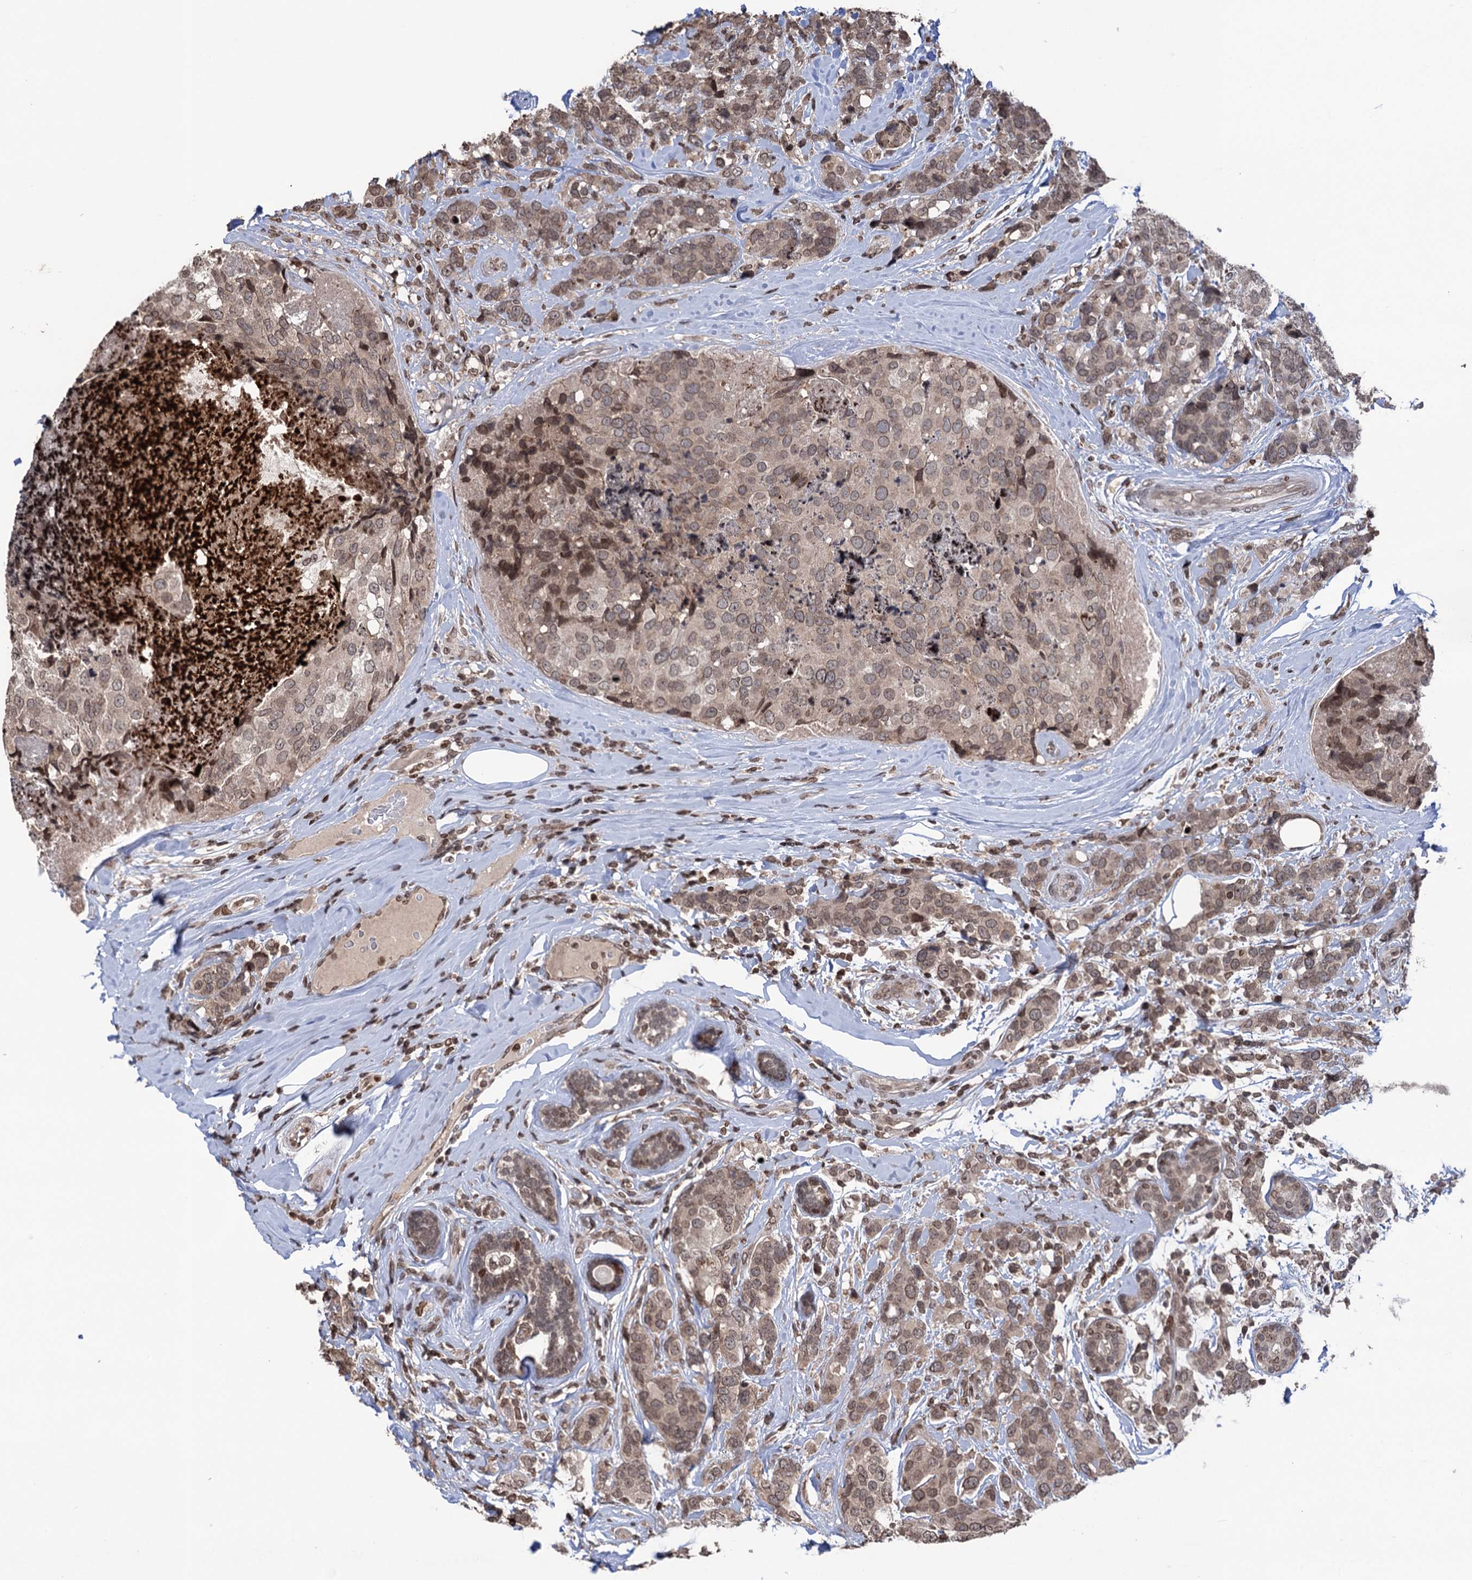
{"staining": {"intensity": "moderate", "quantity": ">75%", "location": "nuclear"}, "tissue": "breast cancer", "cell_type": "Tumor cells", "image_type": "cancer", "snomed": [{"axis": "morphology", "description": "Lobular carcinoma"}, {"axis": "topography", "description": "Breast"}], "caption": "Brown immunohistochemical staining in human breast lobular carcinoma exhibits moderate nuclear positivity in about >75% of tumor cells. (brown staining indicates protein expression, while blue staining denotes nuclei).", "gene": "CCDC77", "patient": {"sex": "female", "age": 59}}